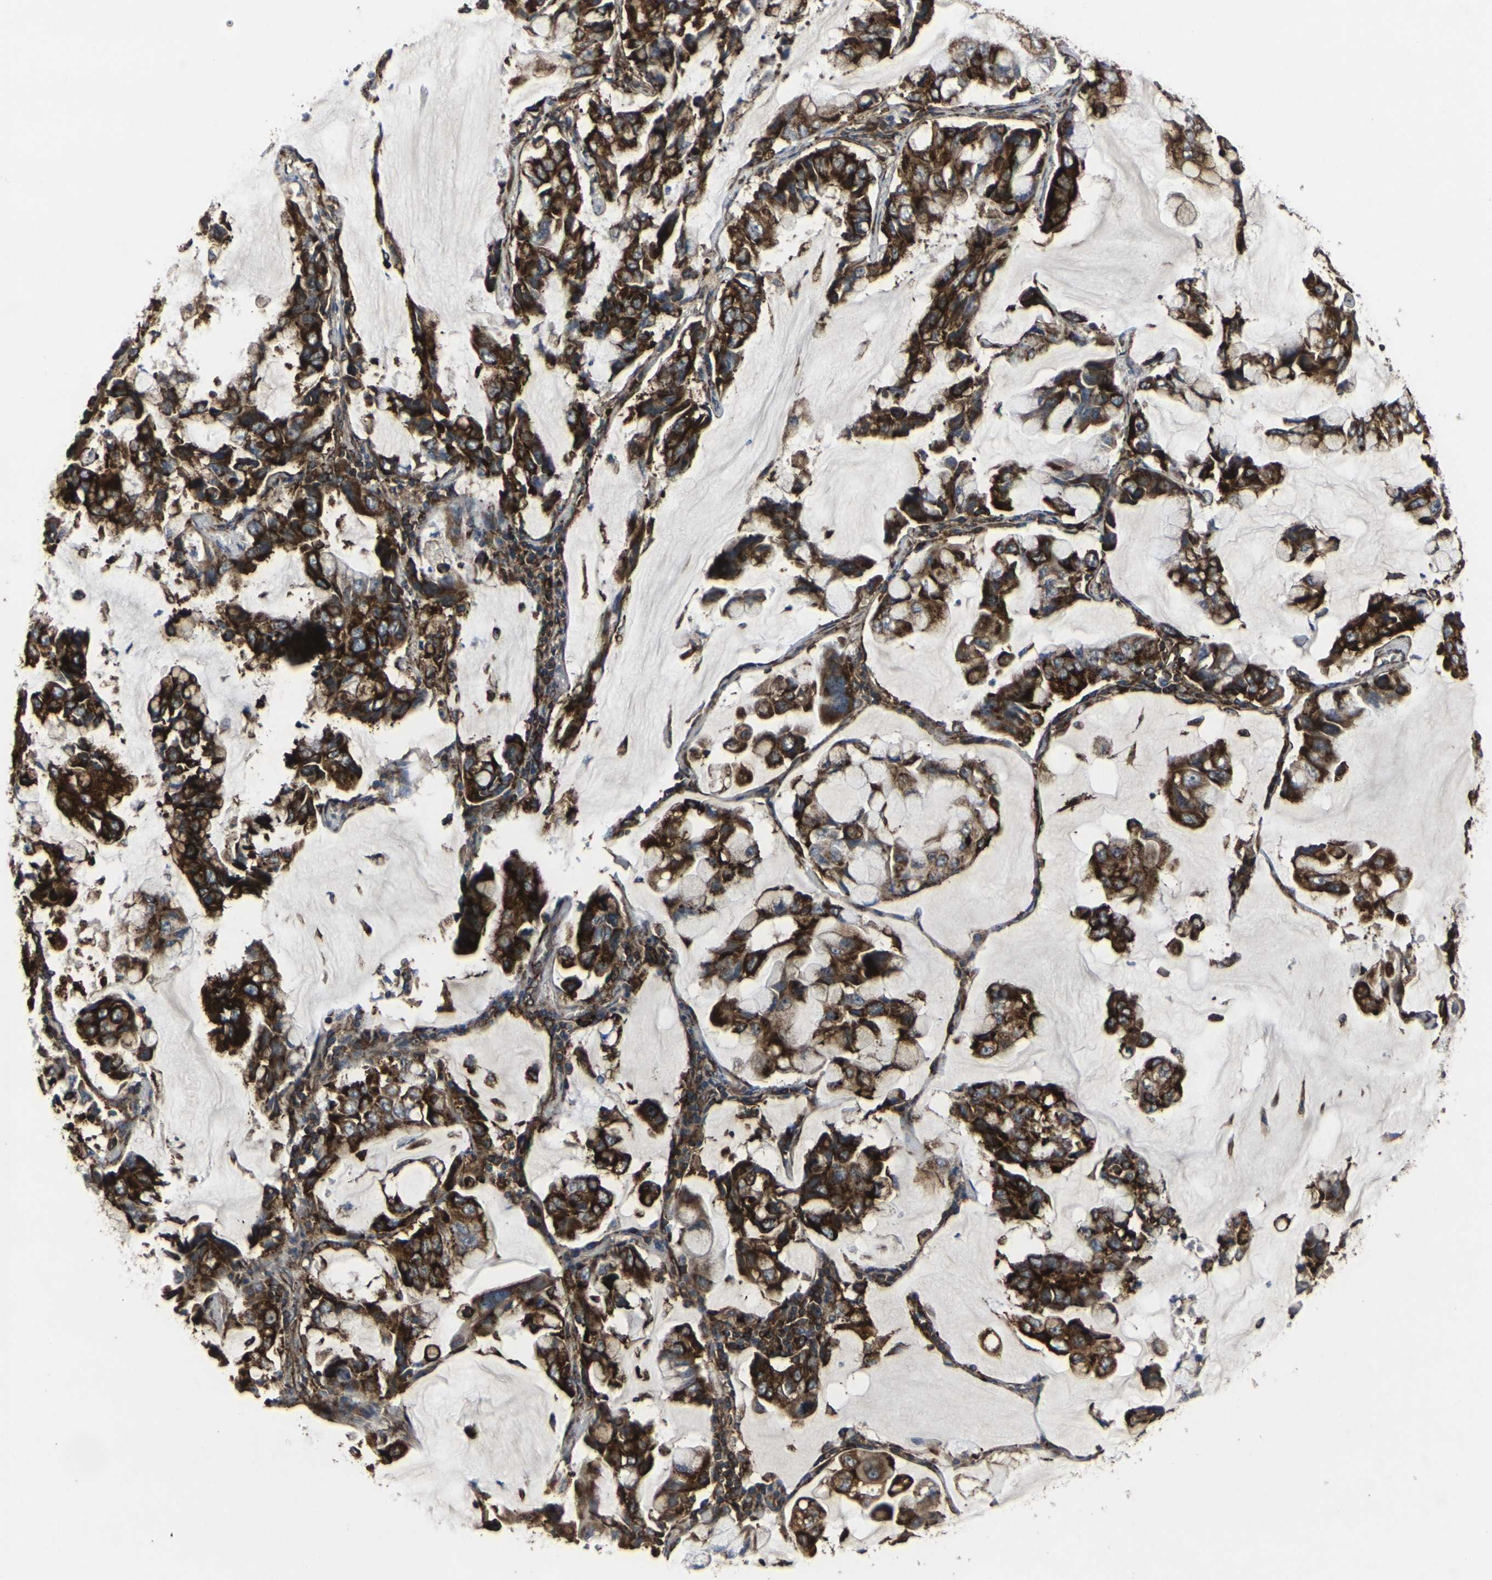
{"staining": {"intensity": "strong", "quantity": ">75%", "location": "cytoplasmic/membranous"}, "tissue": "lung cancer", "cell_type": "Tumor cells", "image_type": "cancer", "snomed": [{"axis": "morphology", "description": "Adenocarcinoma, NOS"}, {"axis": "topography", "description": "Lung"}], "caption": "Immunohistochemical staining of human lung cancer (adenocarcinoma) demonstrates strong cytoplasmic/membranous protein positivity in about >75% of tumor cells.", "gene": "MARCHF2", "patient": {"sex": "male", "age": 64}}